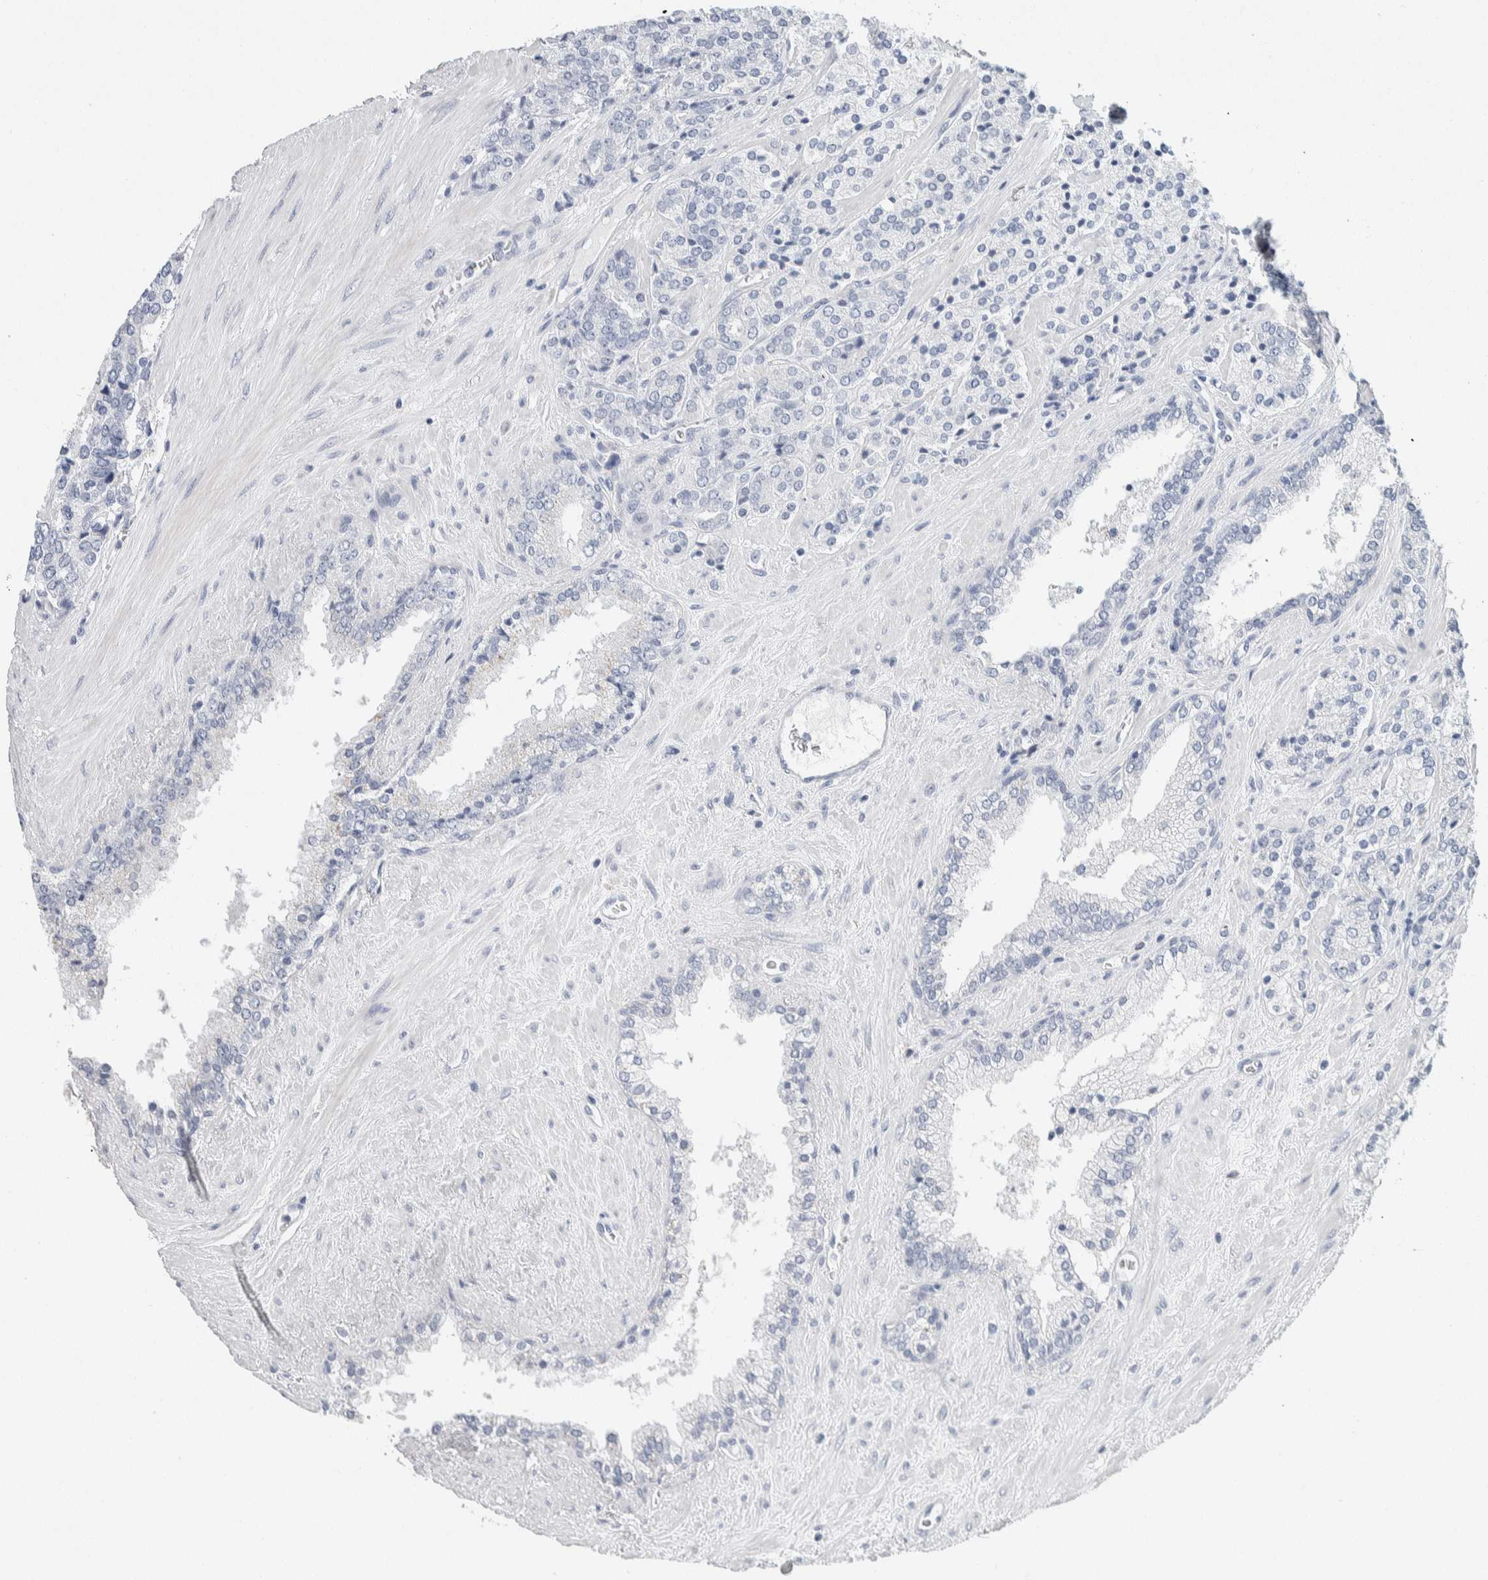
{"staining": {"intensity": "negative", "quantity": "none", "location": "none"}, "tissue": "prostate cancer", "cell_type": "Tumor cells", "image_type": "cancer", "snomed": [{"axis": "morphology", "description": "Adenocarcinoma, High grade"}, {"axis": "topography", "description": "Prostate"}], "caption": "Immunohistochemistry micrograph of prostate cancer stained for a protein (brown), which demonstrates no staining in tumor cells. (Brightfield microscopy of DAB (3,3'-diaminobenzidine) IHC at high magnification).", "gene": "SCN2A", "patient": {"sex": "male", "age": 71}}